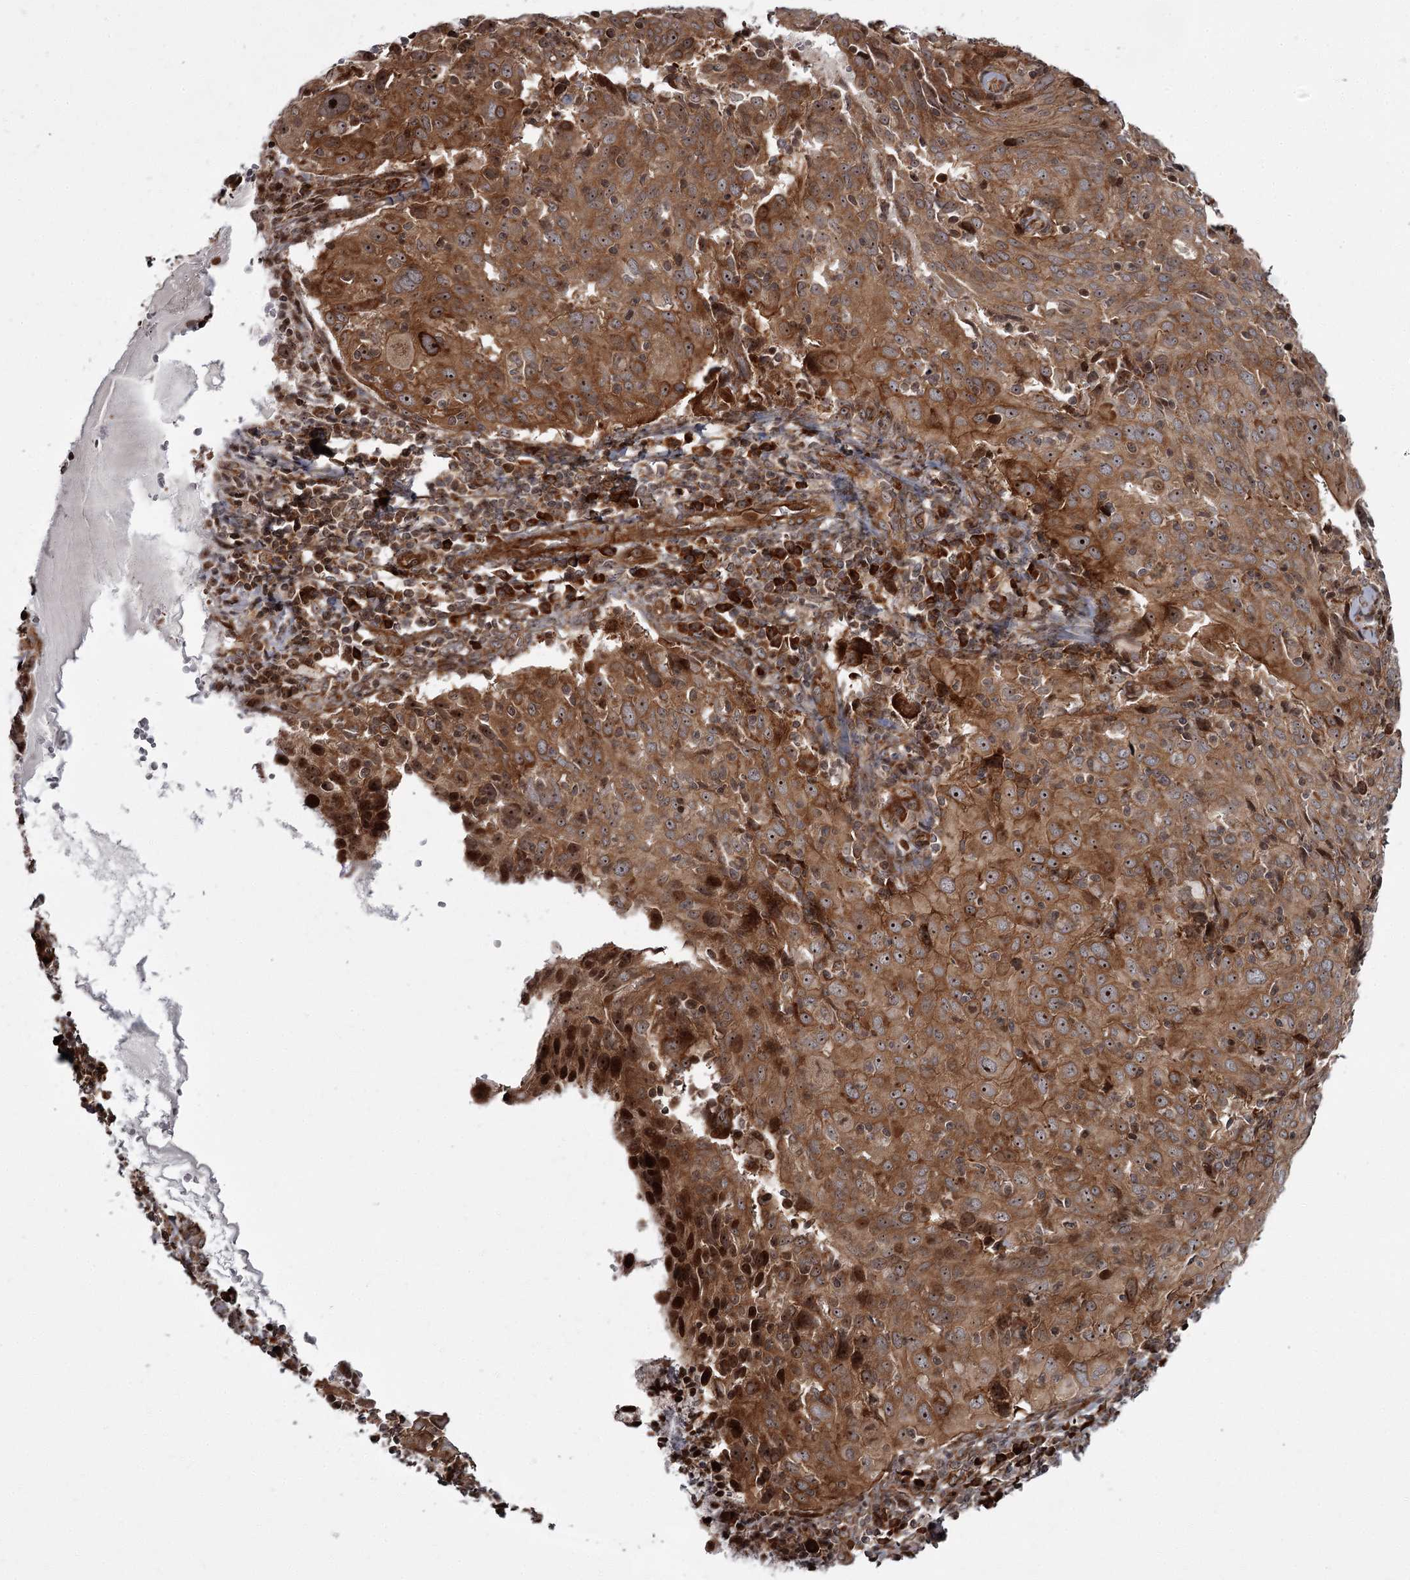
{"staining": {"intensity": "moderate", "quantity": ">75%", "location": "cytoplasmic/membranous,nuclear"}, "tissue": "cervical cancer", "cell_type": "Tumor cells", "image_type": "cancer", "snomed": [{"axis": "morphology", "description": "Squamous cell carcinoma, NOS"}, {"axis": "topography", "description": "Cervix"}], "caption": "Immunohistochemistry image of cervical cancer stained for a protein (brown), which shows medium levels of moderate cytoplasmic/membranous and nuclear positivity in approximately >75% of tumor cells.", "gene": "THAP9", "patient": {"sex": "female", "age": 31}}